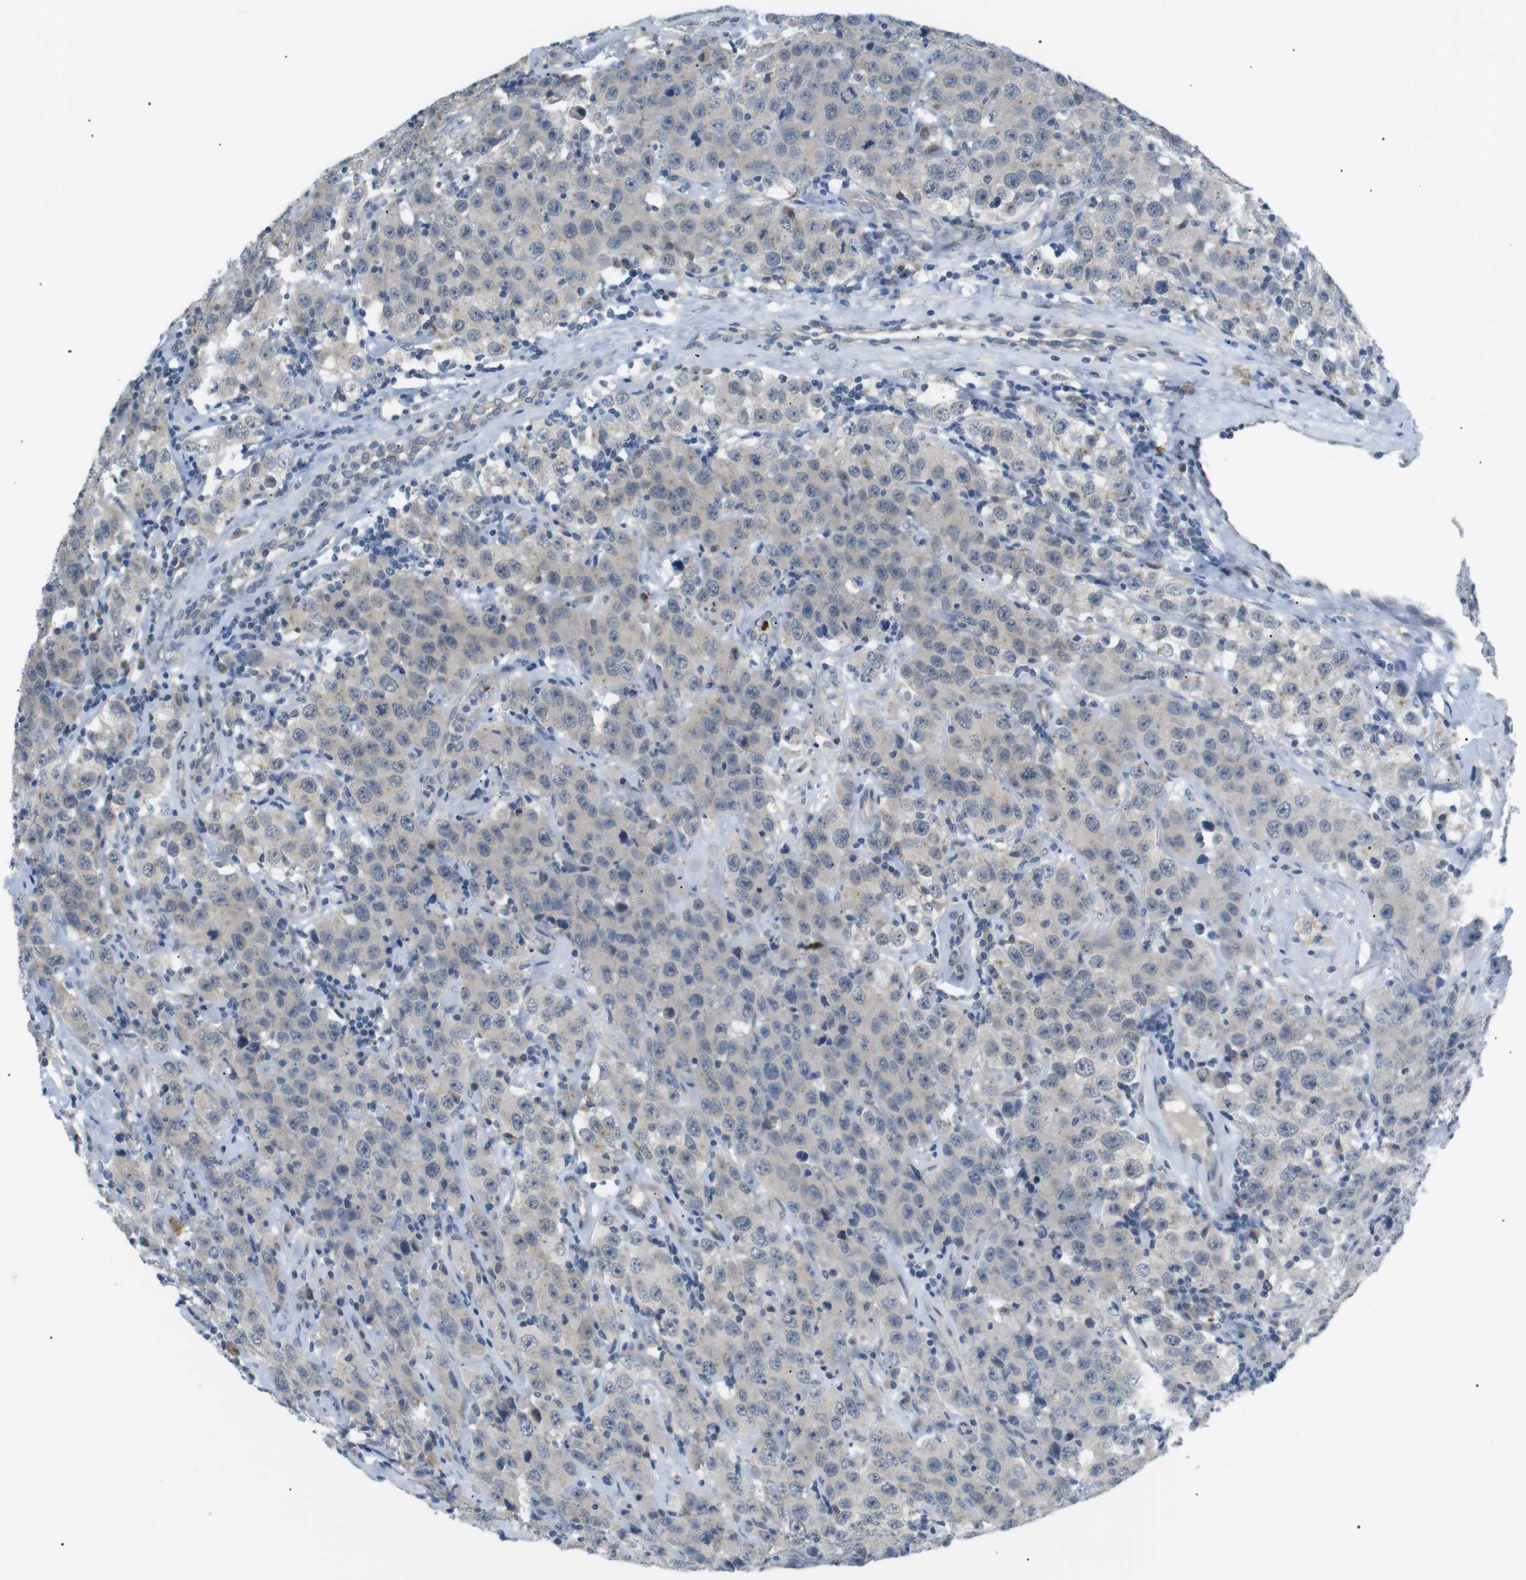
{"staining": {"intensity": "negative", "quantity": "none", "location": "none"}, "tissue": "testis cancer", "cell_type": "Tumor cells", "image_type": "cancer", "snomed": [{"axis": "morphology", "description": "Seminoma, NOS"}, {"axis": "topography", "description": "Testis"}], "caption": "Immunohistochemical staining of human testis cancer (seminoma) shows no significant positivity in tumor cells.", "gene": "B4GALNT2", "patient": {"sex": "male", "age": 52}}